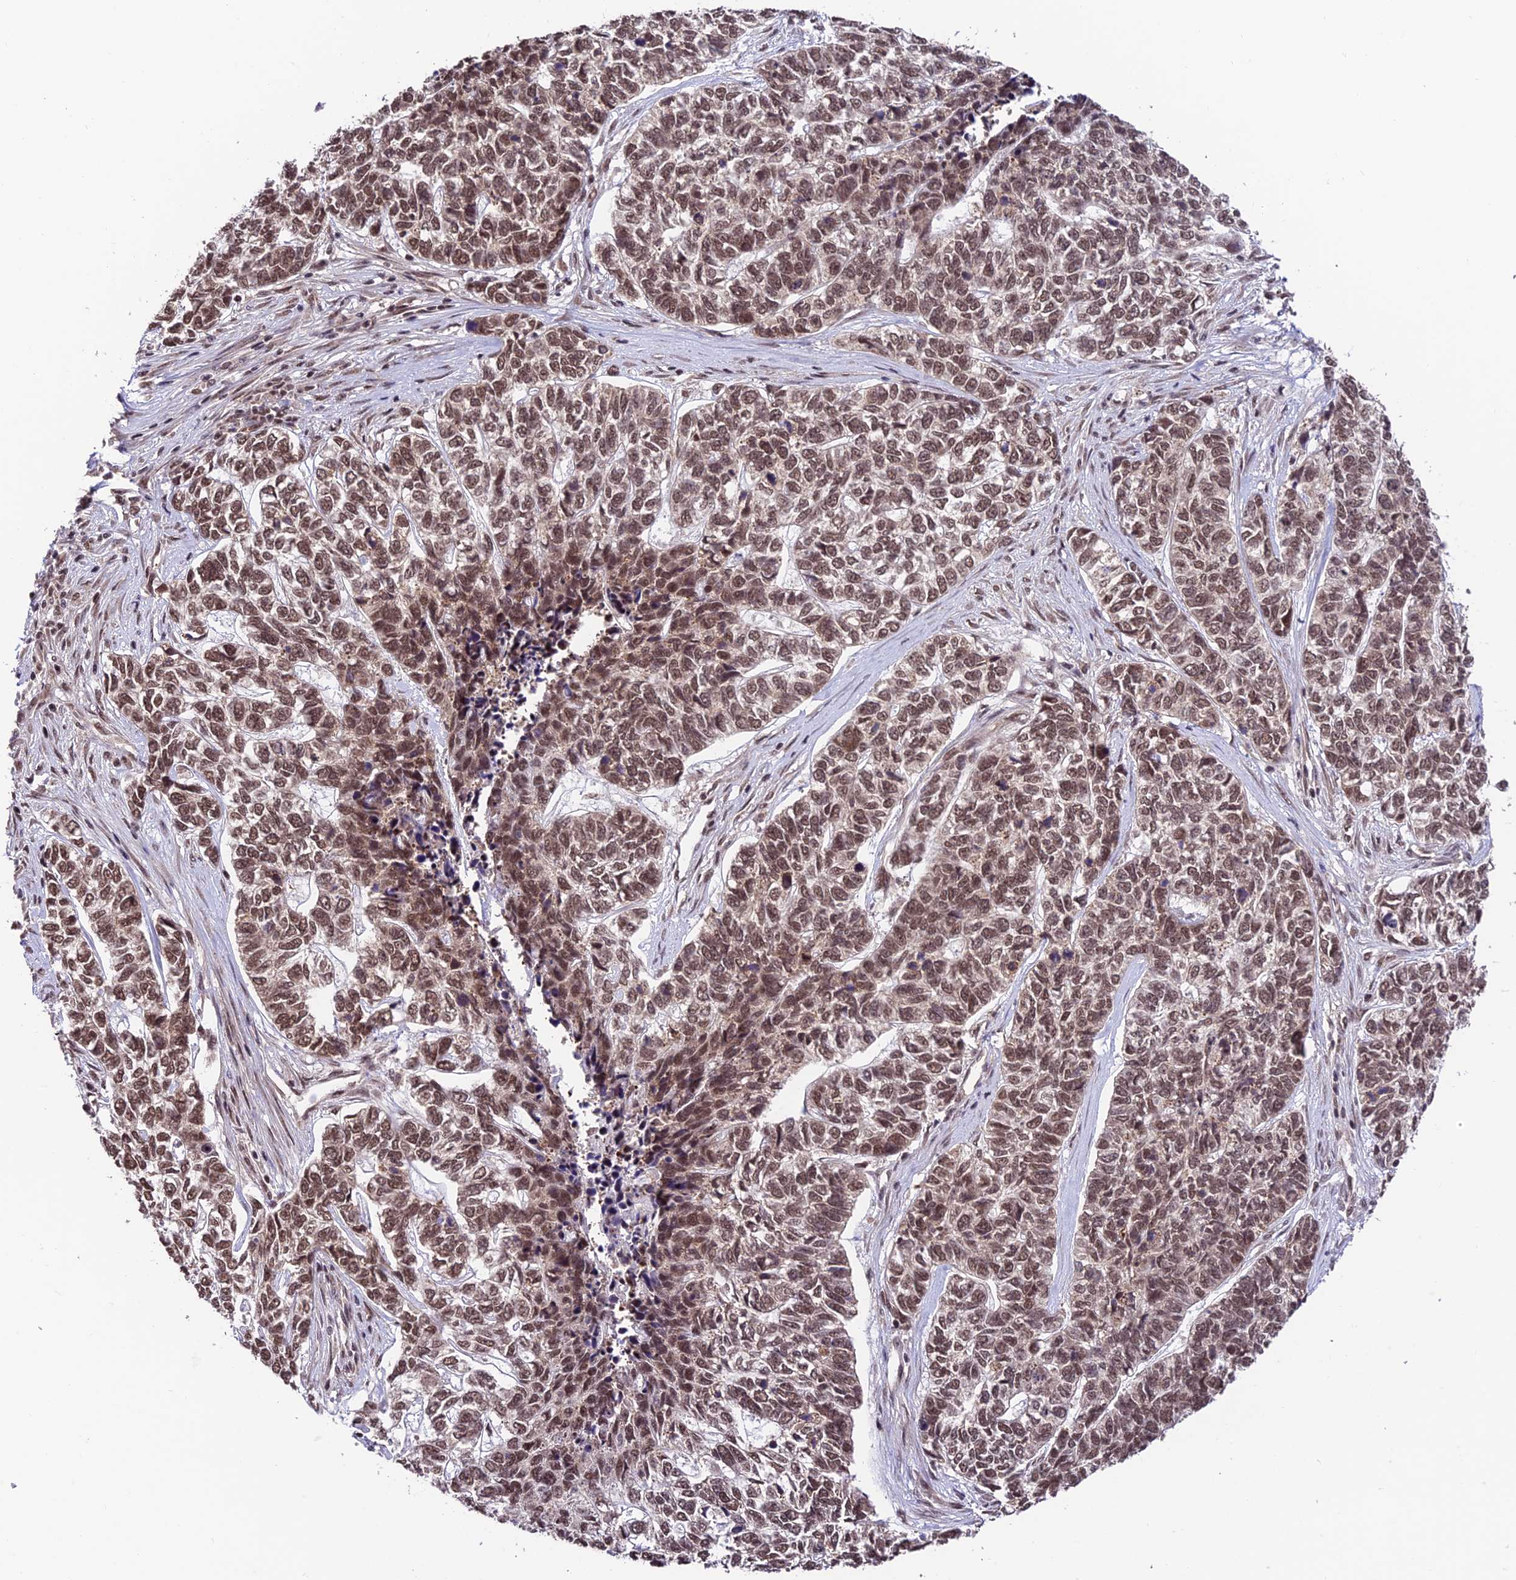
{"staining": {"intensity": "moderate", "quantity": ">75%", "location": "nuclear"}, "tissue": "skin cancer", "cell_type": "Tumor cells", "image_type": "cancer", "snomed": [{"axis": "morphology", "description": "Basal cell carcinoma"}, {"axis": "topography", "description": "Skin"}], "caption": "Moderate nuclear protein staining is identified in about >75% of tumor cells in skin basal cell carcinoma. (DAB (3,3'-diaminobenzidine) IHC with brightfield microscopy, high magnification).", "gene": "RBM42", "patient": {"sex": "female", "age": 65}}